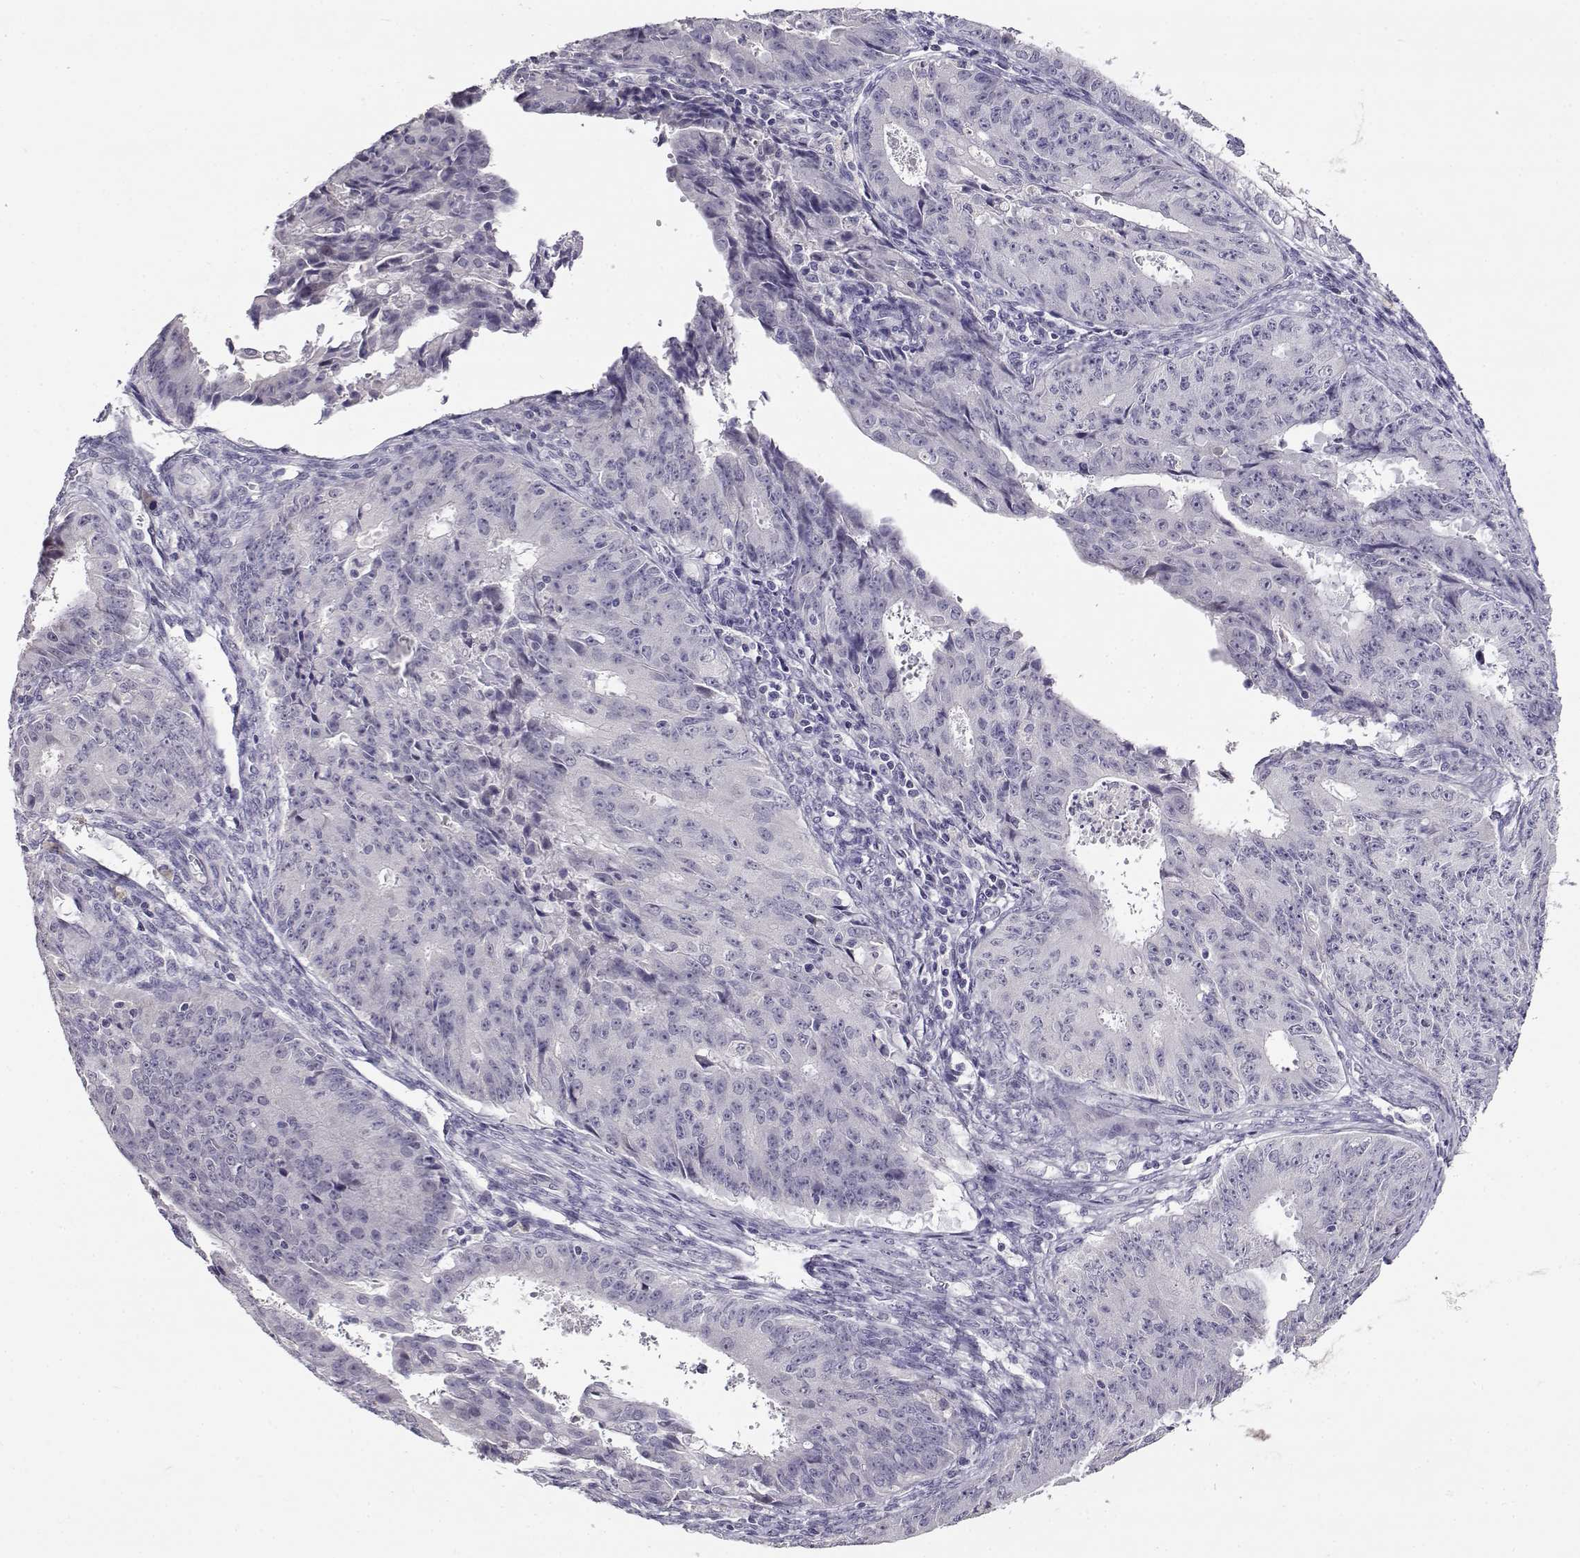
{"staining": {"intensity": "negative", "quantity": "none", "location": "none"}, "tissue": "ovarian cancer", "cell_type": "Tumor cells", "image_type": "cancer", "snomed": [{"axis": "morphology", "description": "Carcinoma, endometroid"}, {"axis": "topography", "description": "Ovary"}], "caption": "This is an immunohistochemistry (IHC) image of ovarian cancer. There is no staining in tumor cells.", "gene": "RHOXF2", "patient": {"sex": "female", "age": 42}}